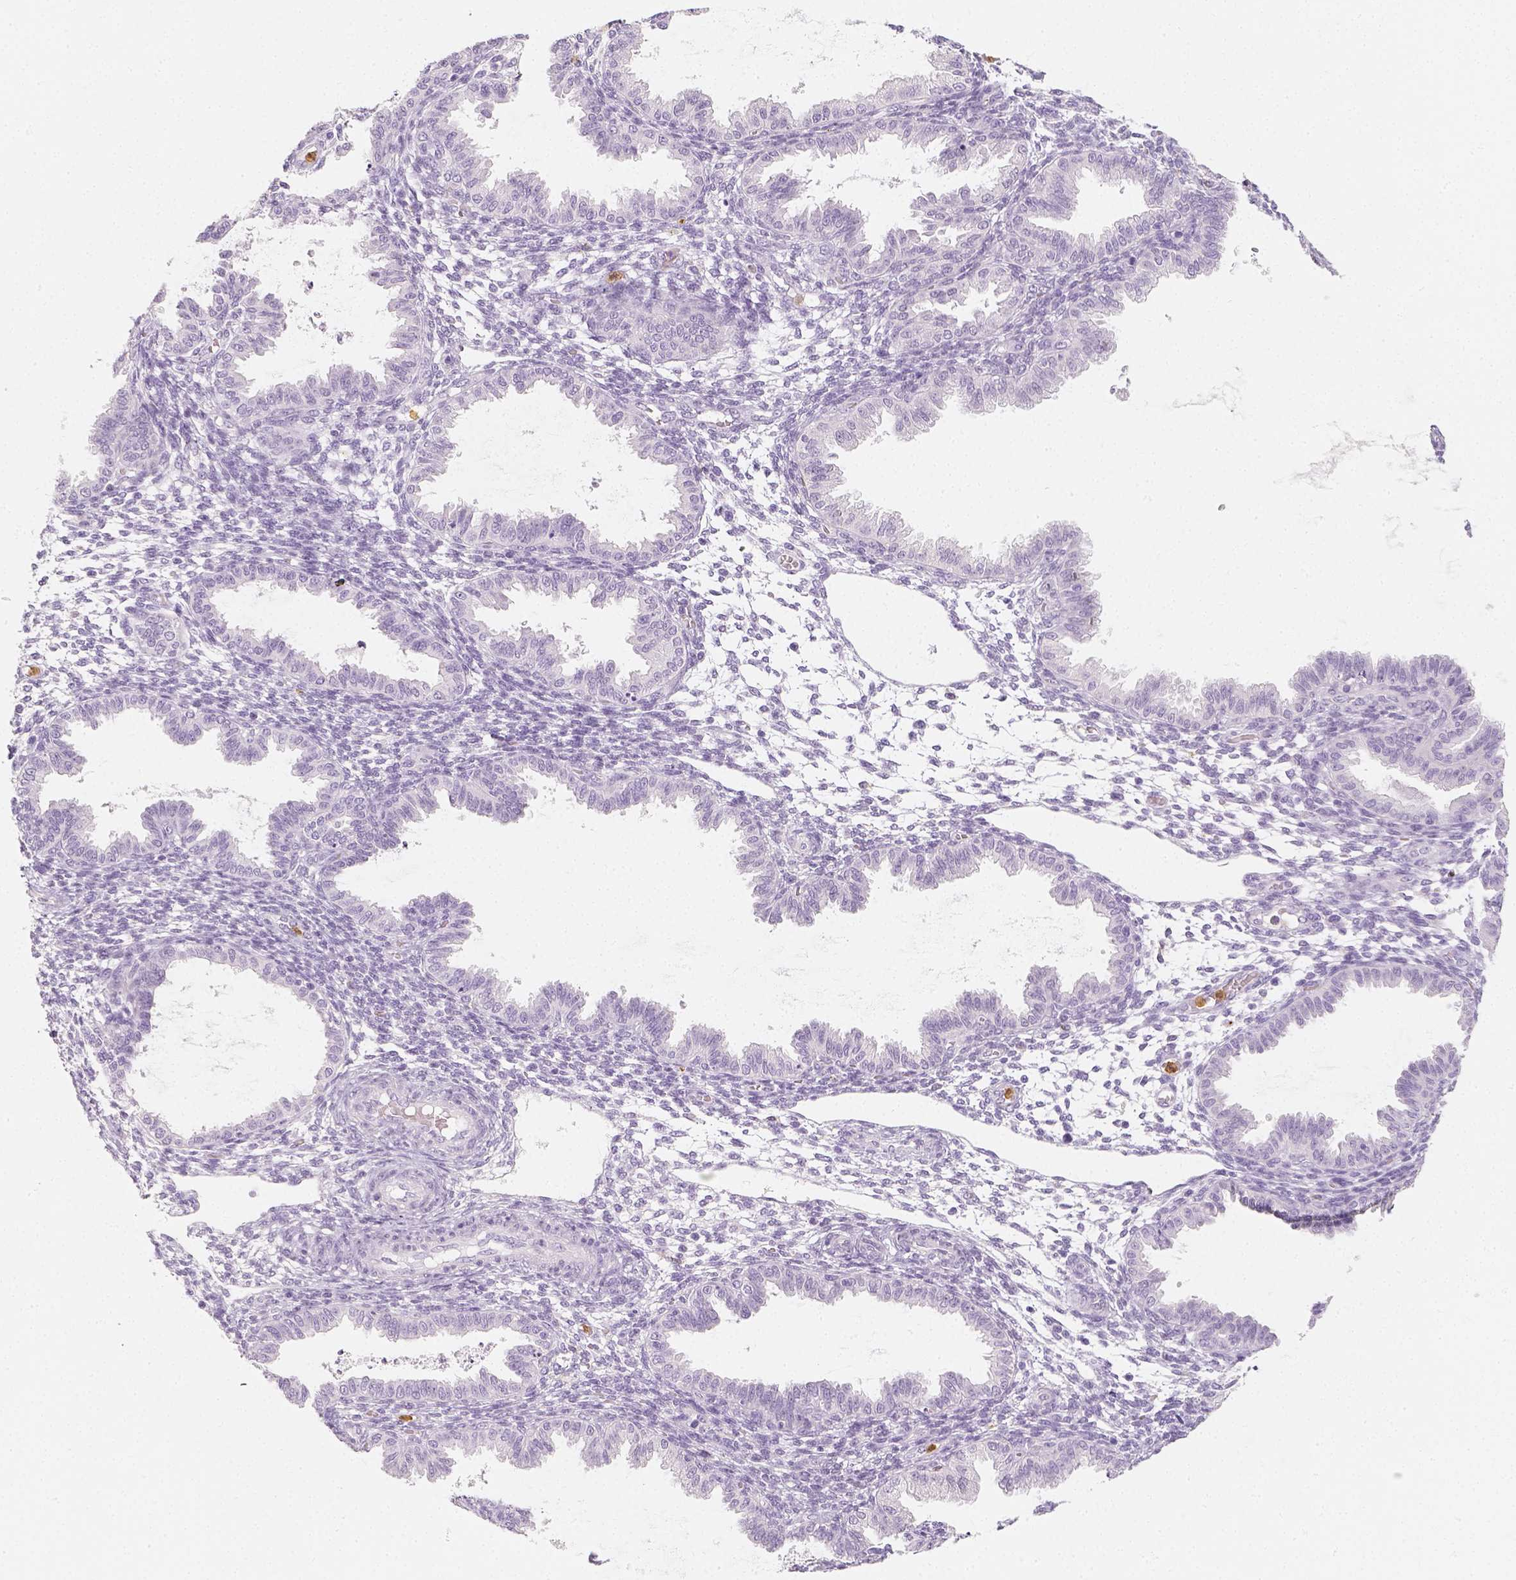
{"staining": {"intensity": "negative", "quantity": "none", "location": "none"}, "tissue": "endometrium", "cell_type": "Cells in endometrial stroma", "image_type": "normal", "snomed": [{"axis": "morphology", "description": "Normal tissue, NOS"}, {"axis": "topography", "description": "Endometrium"}], "caption": "High magnification brightfield microscopy of benign endometrium stained with DAB (3,3'-diaminobenzidine) (brown) and counterstained with hematoxylin (blue): cells in endometrial stroma show no significant expression. (DAB (3,3'-diaminobenzidine) IHC with hematoxylin counter stain).", "gene": "NECAB2", "patient": {"sex": "female", "age": 33}}